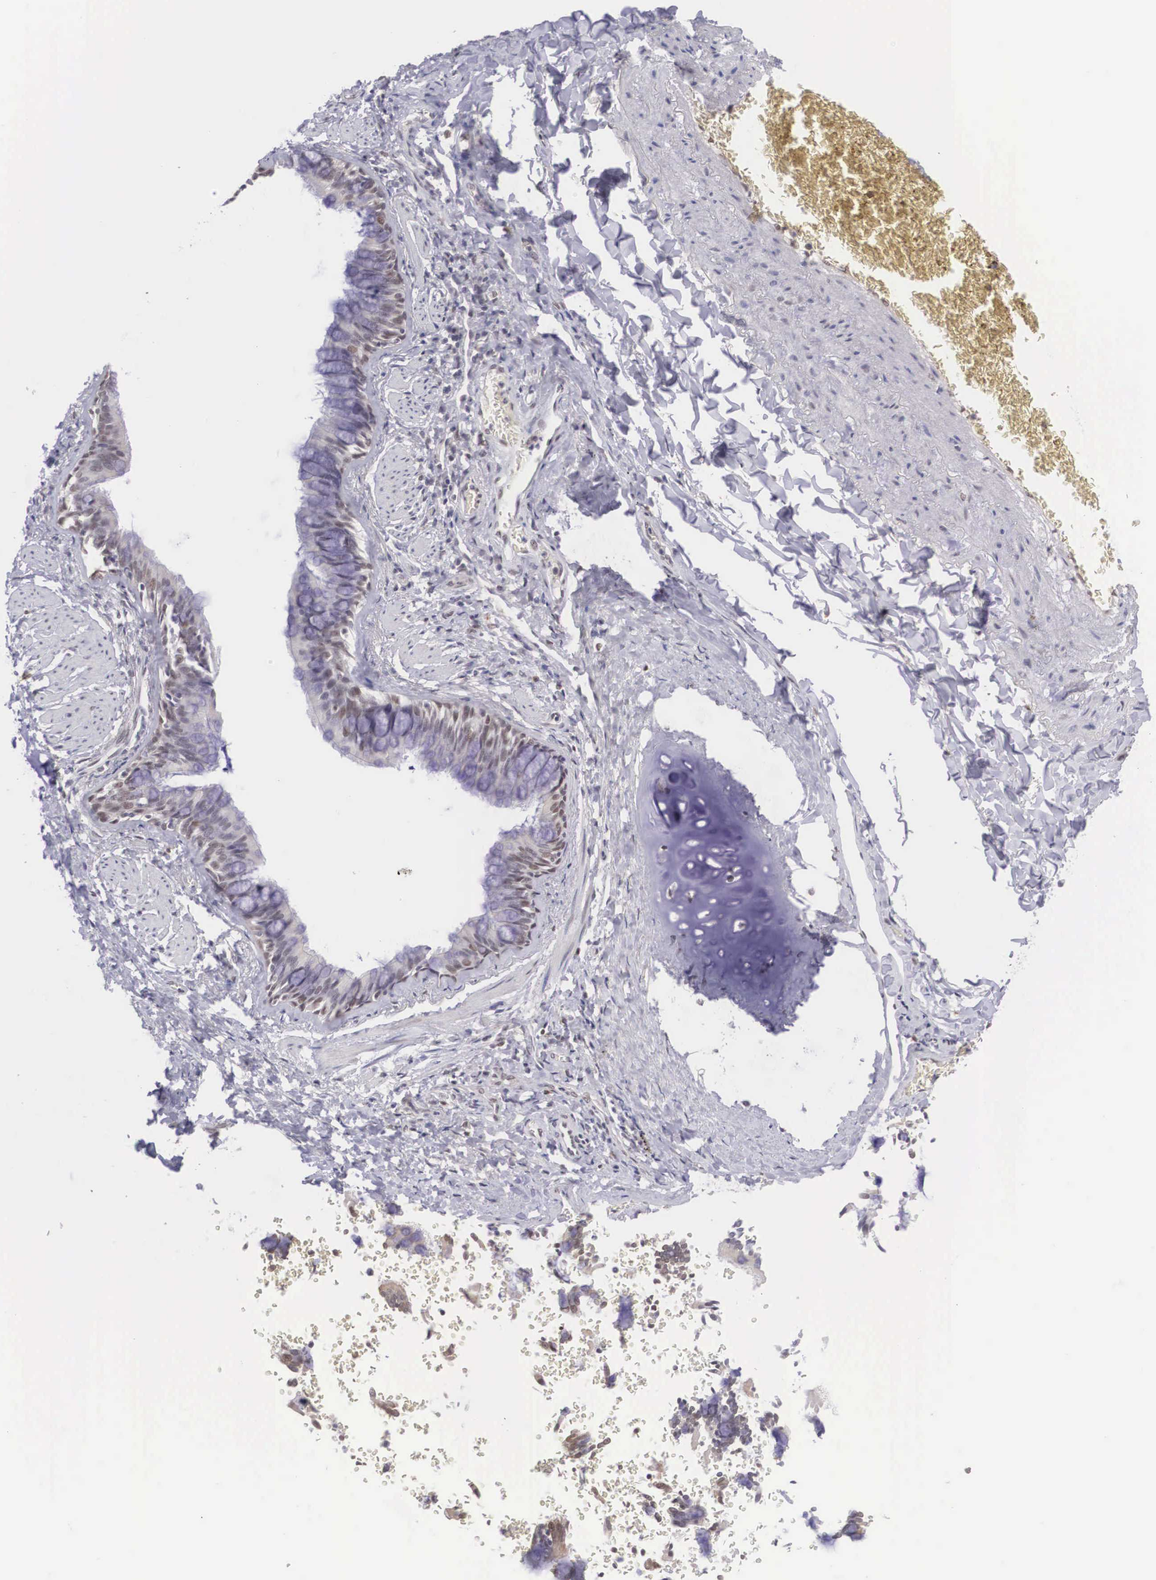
{"staining": {"intensity": "moderate", "quantity": "25%-75%", "location": "nuclear"}, "tissue": "bronchus", "cell_type": "Respiratory epithelial cells", "image_type": "normal", "snomed": [{"axis": "morphology", "description": "Normal tissue, NOS"}, {"axis": "topography", "description": "Lung"}], "caption": "Protein analysis of unremarkable bronchus demonstrates moderate nuclear staining in approximately 25%-75% of respiratory epithelial cells.", "gene": "NINL", "patient": {"sex": "male", "age": 54}}